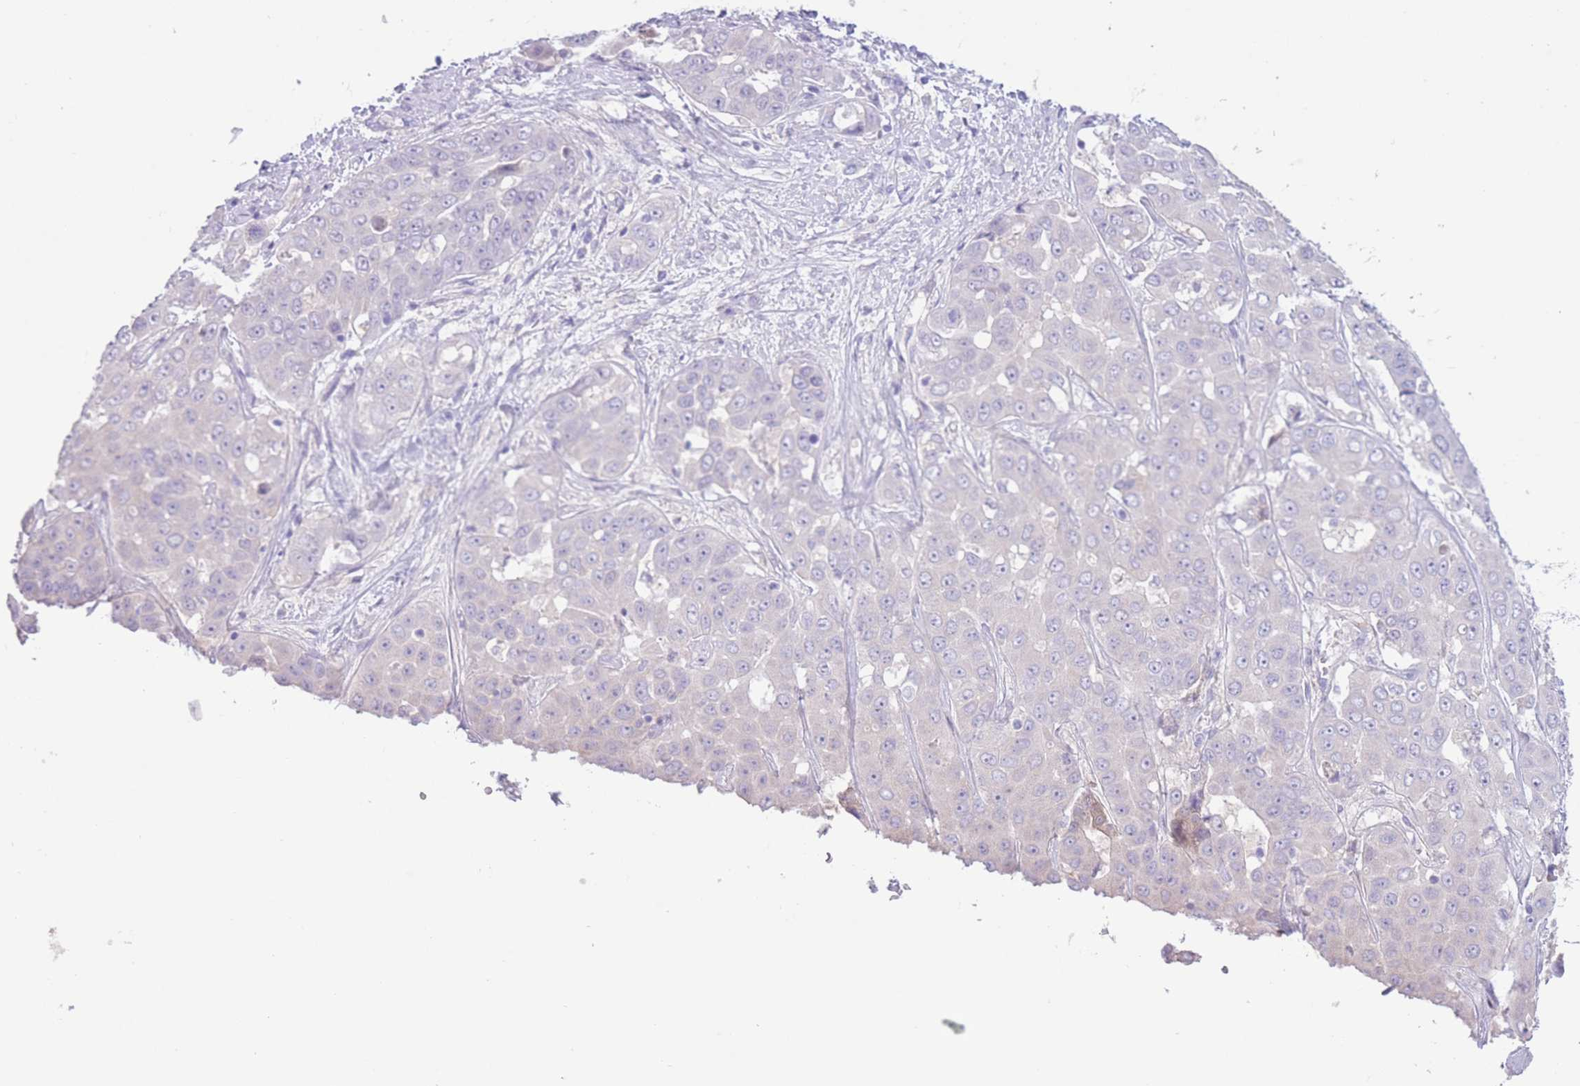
{"staining": {"intensity": "negative", "quantity": "none", "location": "none"}, "tissue": "liver cancer", "cell_type": "Tumor cells", "image_type": "cancer", "snomed": [{"axis": "morphology", "description": "Cholangiocarcinoma"}, {"axis": "topography", "description": "Liver"}], "caption": "Immunohistochemistry of liver cancer demonstrates no positivity in tumor cells.", "gene": "FAH", "patient": {"sex": "female", "age": 52}}